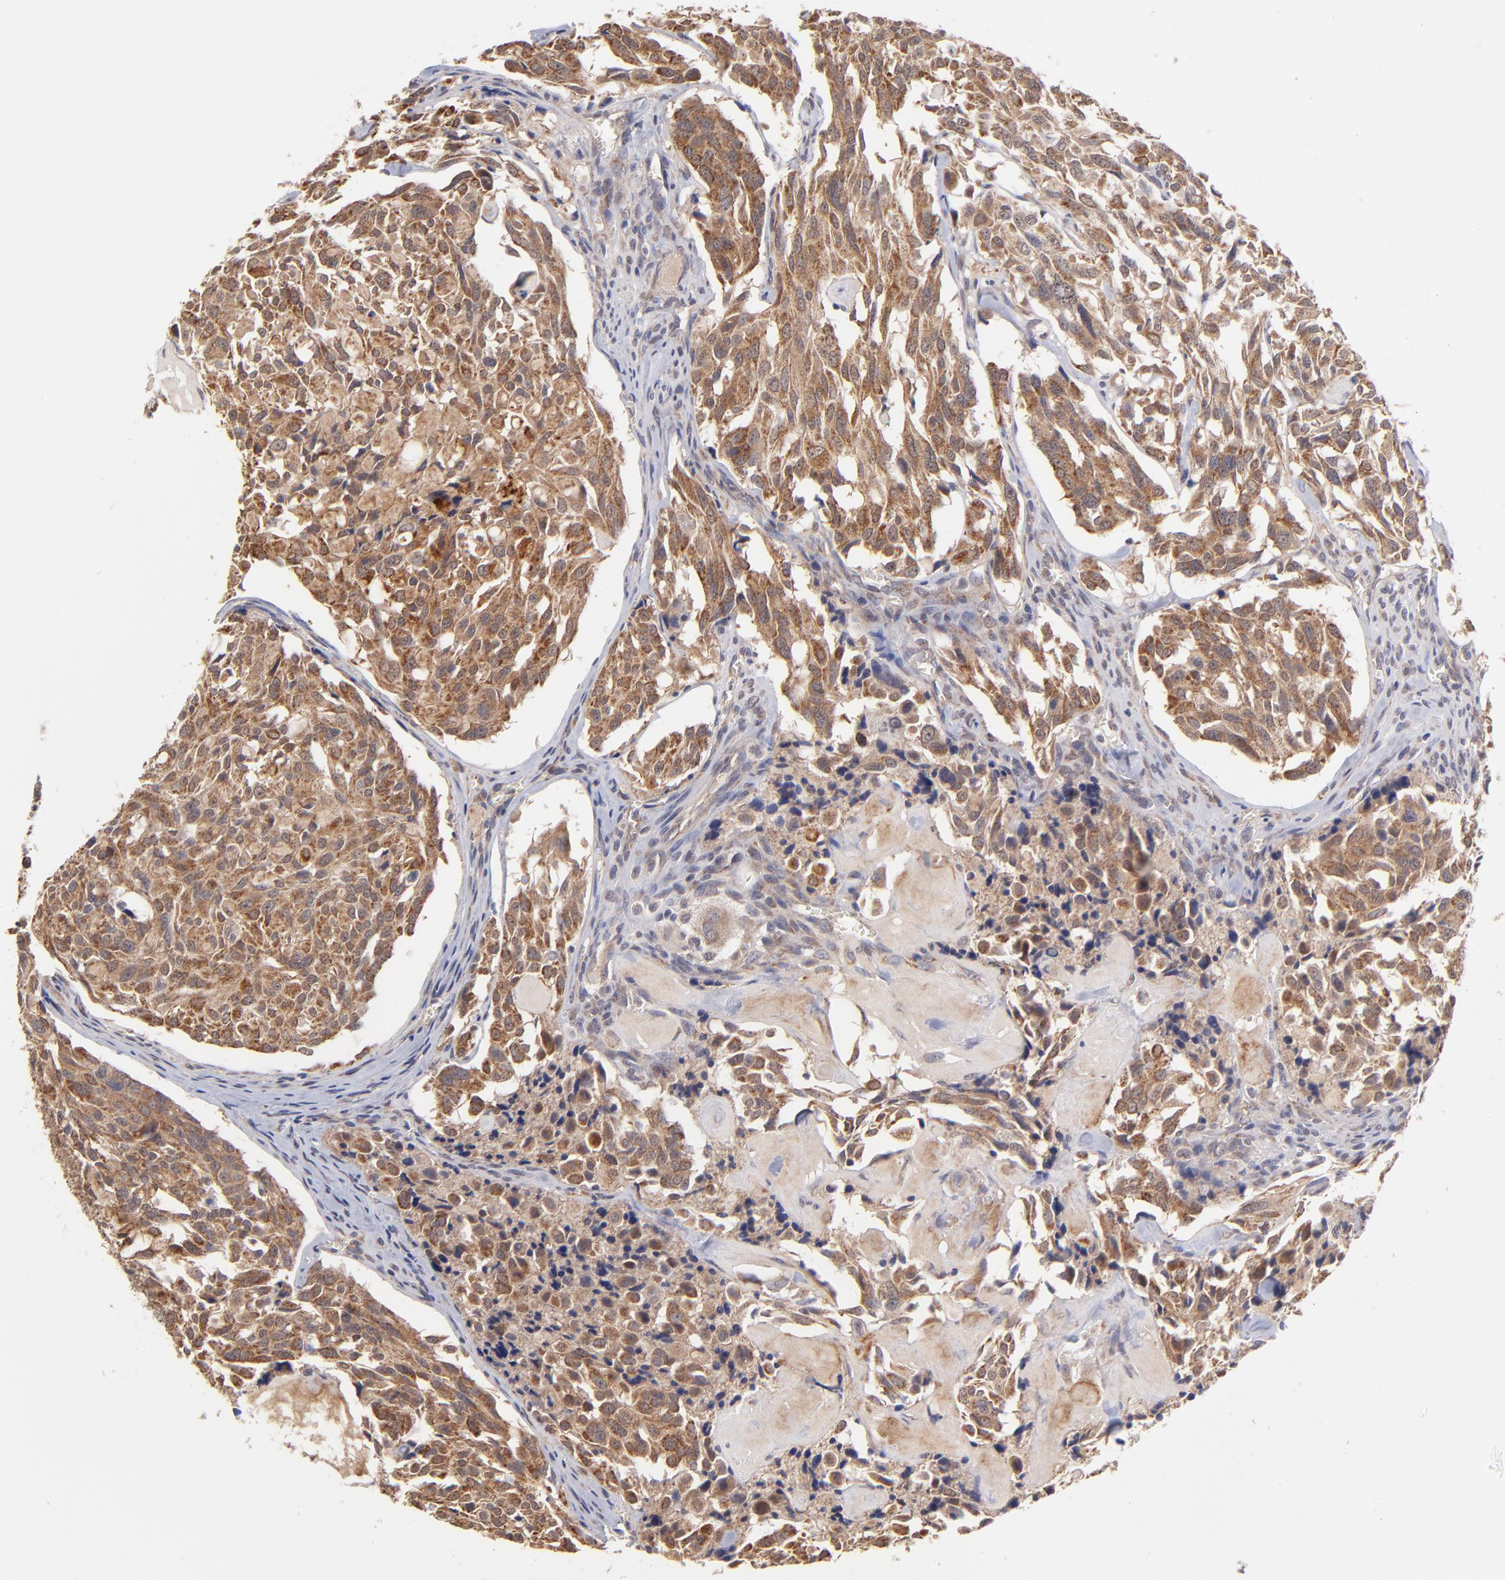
{"staining": {"intensity": "strong", "quantity": ">75%", "location": "cytoplasmic/membranous"}, "tissue": "thyroid cancer", "cell_type": "Tumor cells", "image_type": "cancer", "snomed": [{"axis": "morphology", "description": "Carcinoma, NOS"}, {"axis": "morphology", "description": "Carcinoid, malignant, NOS"}, {"axis": "topography", "description": "Thyroid gland"}], "caption": "Thyroid cancer (carcinoid (malignant)) was stained to show a protein in brown. There is high levels of strong cytoplasmic/membranous staining in approximately >75% of tumor cells.", "gene": "UBE2H", "patient": {"sex": "male", "age": 33}}